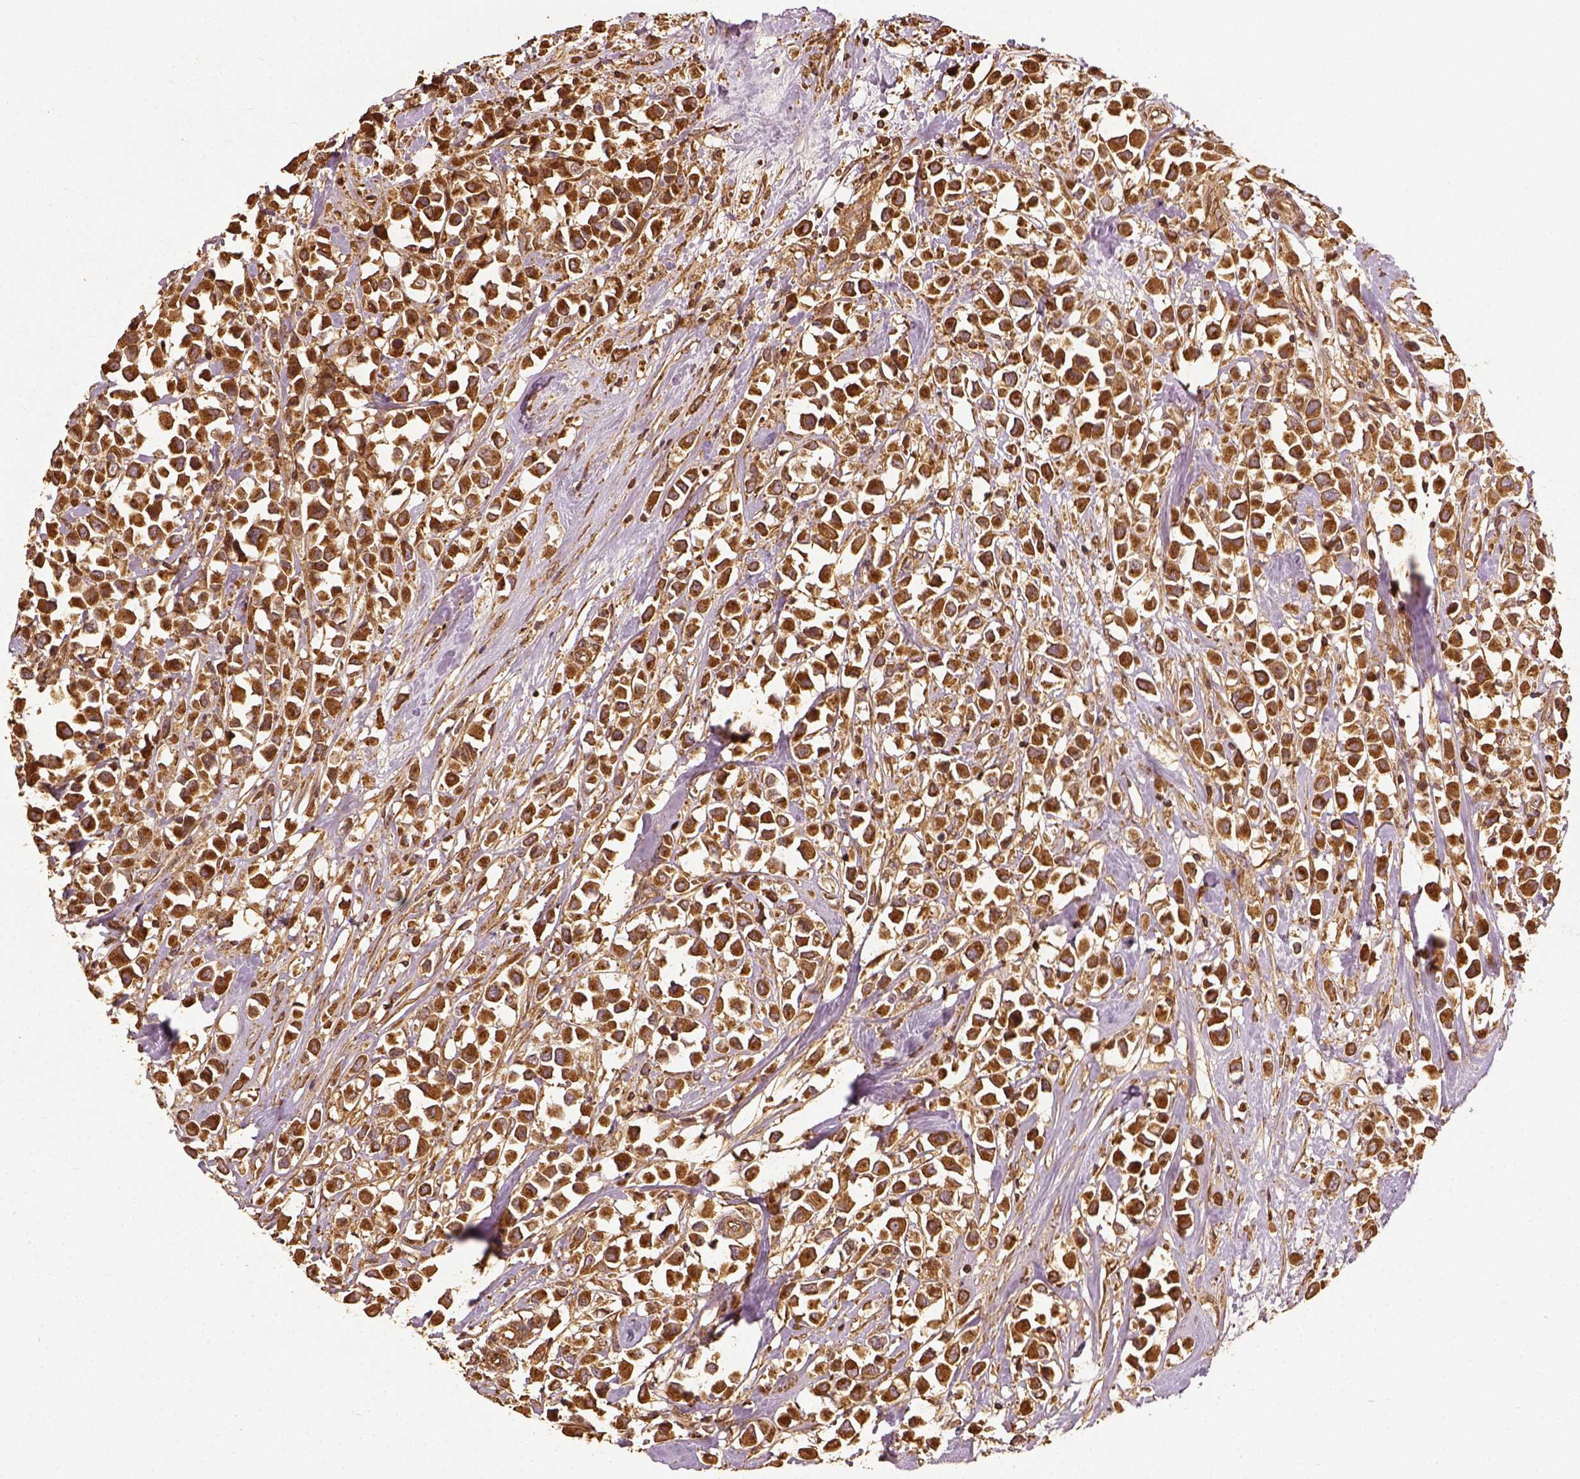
{"staining": {"intensity": "strong", "quantity": ">75%", "location": "cytoplasmic/membranous"}, "tissue": "breast cancer", "cell_type": "Tumor cells", "image_type": "cancer", "snomed": [{"axis": "morphology", "description": "Duct carcinoma"}, {"axis": "topography", "description": "Breast"}], "caption": "Tumor cells exhibit high levels of strong cytoplasmic/membranous positivity in about >75% of cells in breast infiltrating ductal carcinoma. (IHC, brightfield microscopy, high magnification).", "gene": "VEGFA", "patient": {"sex": "female", "age": 61}}